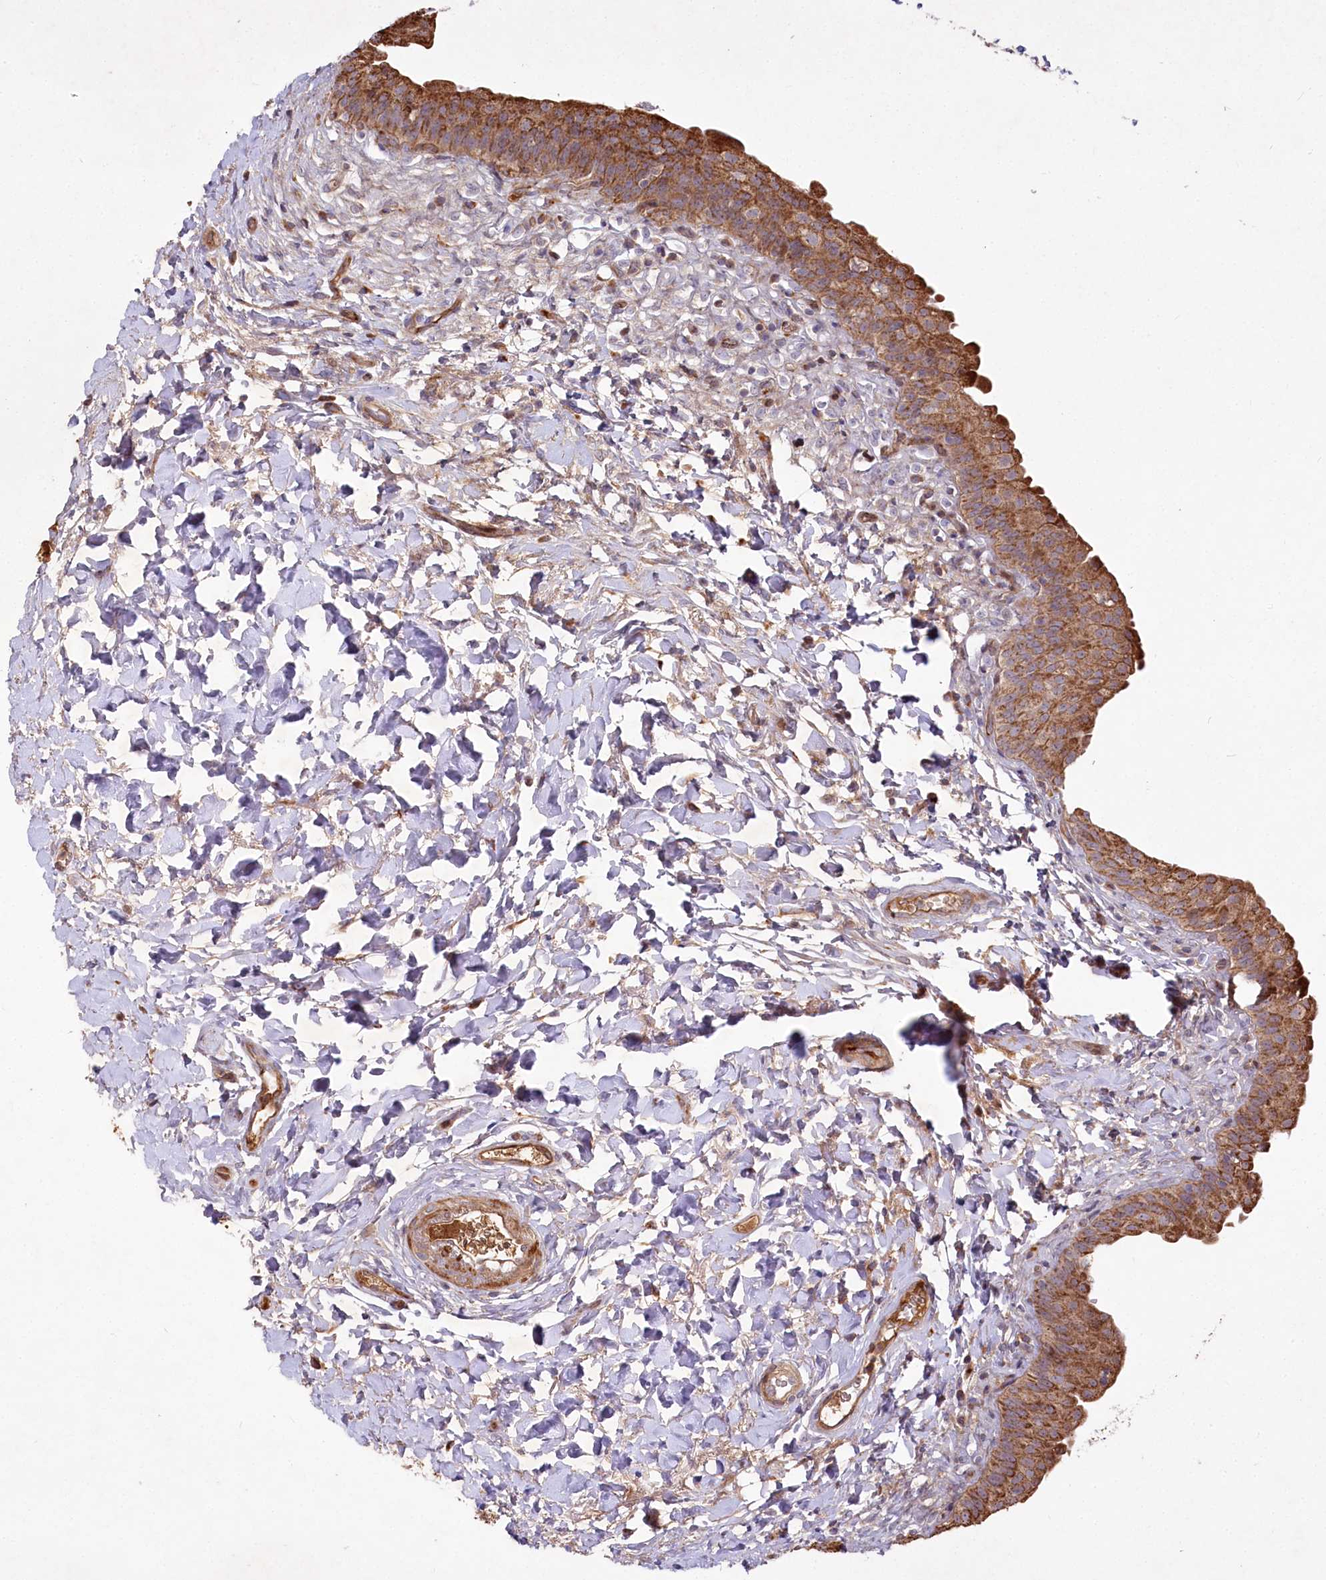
{"staining": {"intensity": "moderate", "quantity": ">75%", "location": "cytoplasmic/membranous"}, "tissue": "urinary bladder", "cell_type": "Urothelial cells", "image_type": "normal", "snomed": [{"axis": "morphology", "description": "Normal tissue, NOS"}, {"axis": "topography", "description": "Urinary bladder"}], "caption": "Unremarkable urinary bladder displays moderate cytoplasmic/membranous positivity in approximately >75% of urothelial cells (IHC, brightfield microscopy, high magnification)..", "gene": "PSTK", "patient": {"sex": "male", "age": 83}}